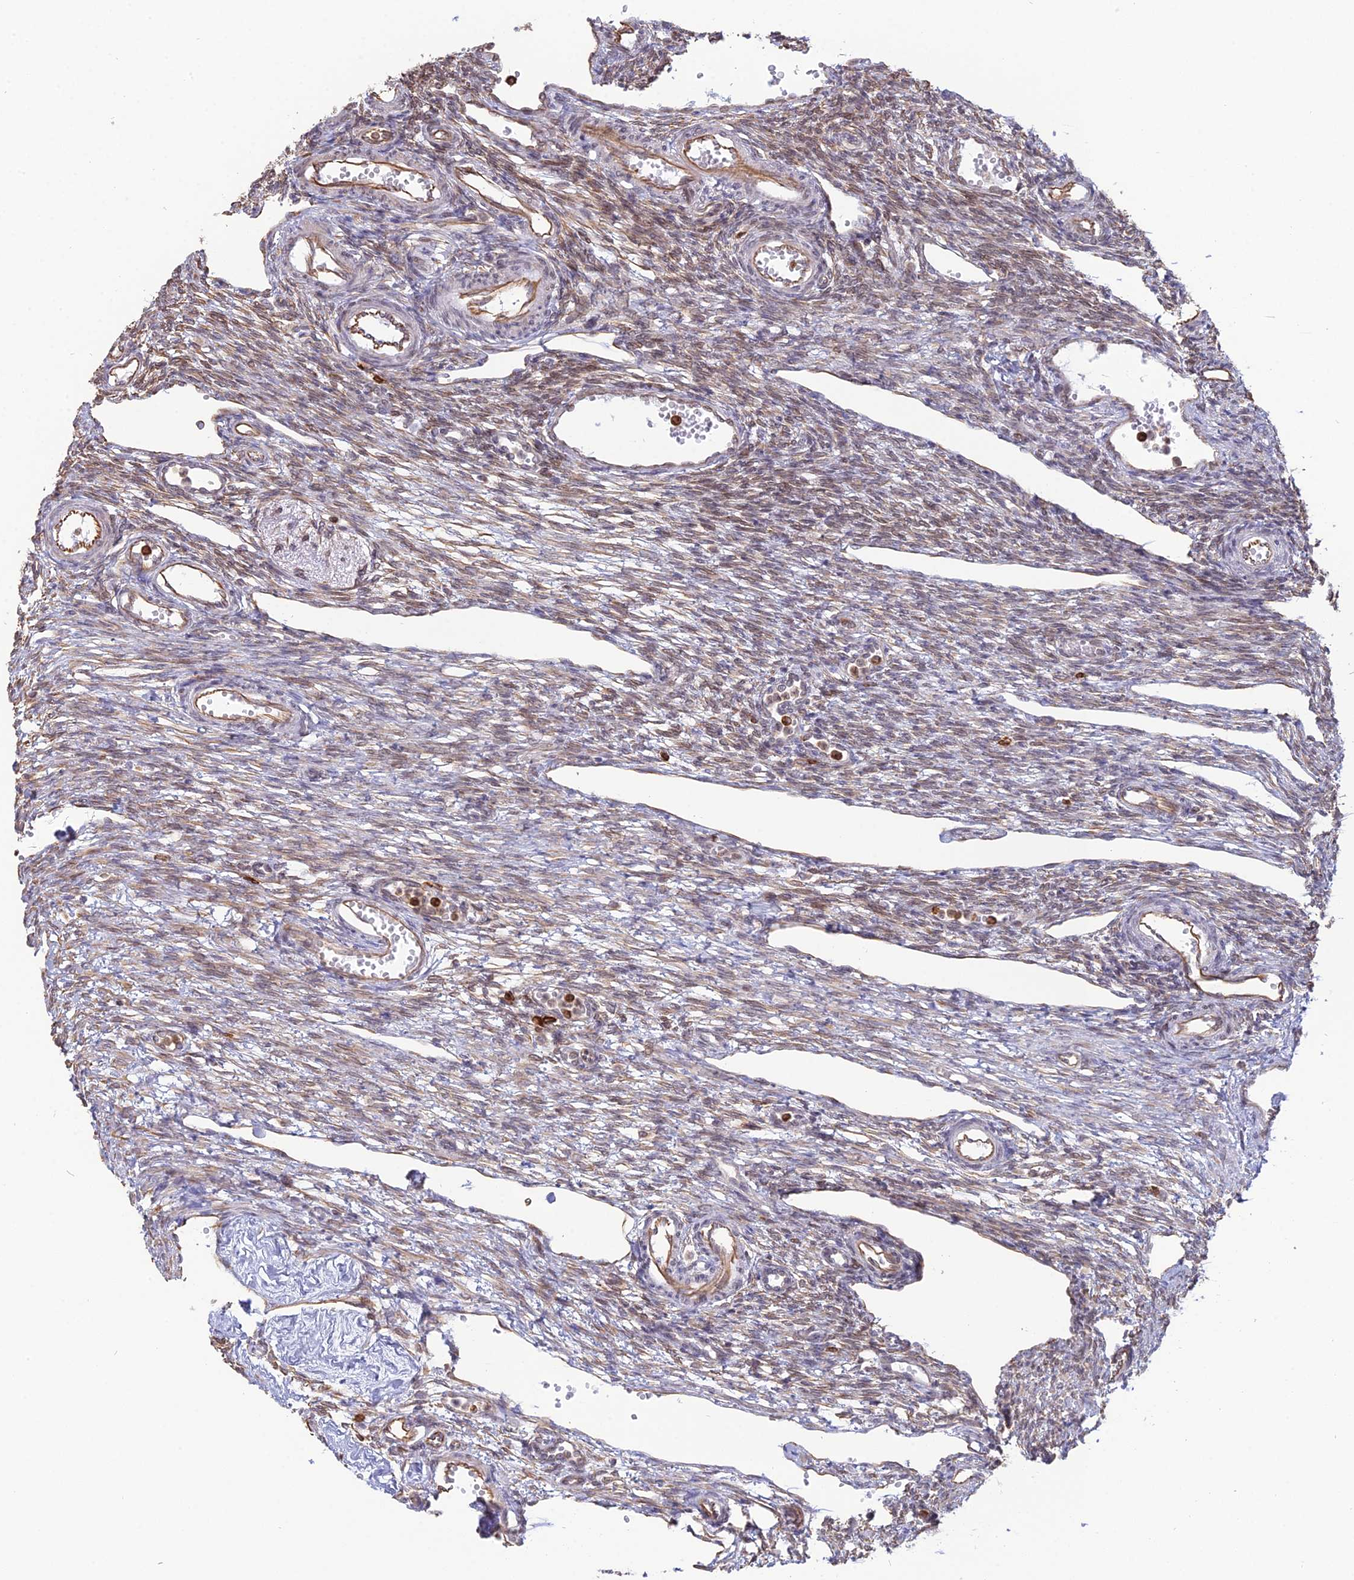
{"staining": {"intensity": "weak", "quantity": ">75%", "location": "cytoplasmic/membranous"}, "tissue": "ovary", "cell_type": "Ovarian stroma cells", "image_type": "normal", "snomed": [{"axis": "morphology", "description": "Normal tissue, NOS"}, {"axis": "morphology", "description": "Cyst, NOS"}, {"axis": "topography", "description": "Ovary"}], "caption": "Immunohistochemistry histopathology image of normal human ovary stained for a protein (brown), which displays low levels of weak cytoplasmic/membranous positivity in about >75% of ovarian stroma cells.", "gene": "APOBR", "patient": {"sex": "female", "age": 33}}